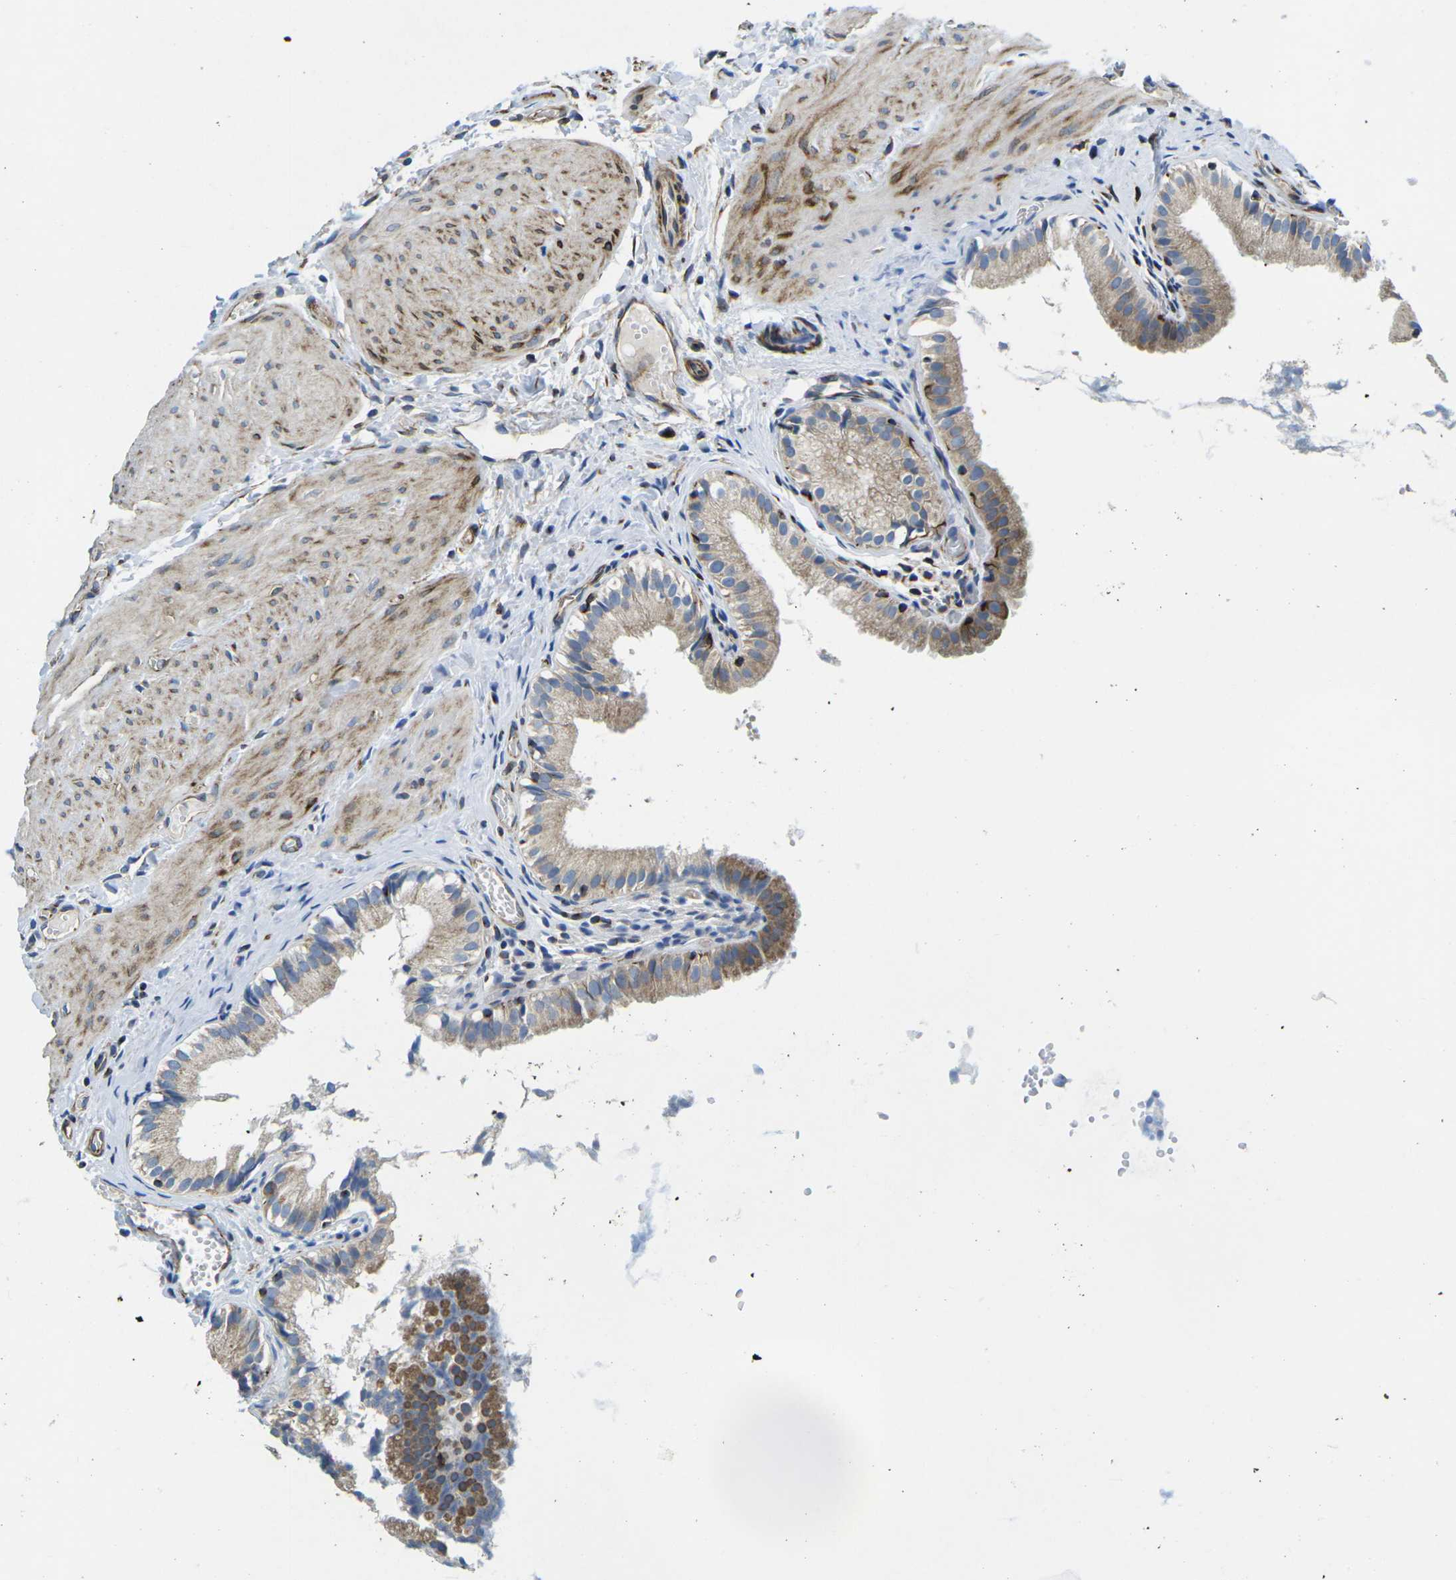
{"staining": {"intensity": "weak", "quantity": ">75%", "location": "cytoplasmic/membranous"}, "tissue": "gallbladder", "cell_type": "Glandular cells", "image_type": "normal", "snomed": [{"axis": "morphology", "description": "Normal tissue, NOS"}, {"axis": "topography", "description": "Gallbladder"}], "caption": "Weak cytoplasmic/membranous protein expression is present in about >75% of glandular cells in gallbladder.", "gene": "TMEFF2", "patient": {"sex": "female", "age": 26}}